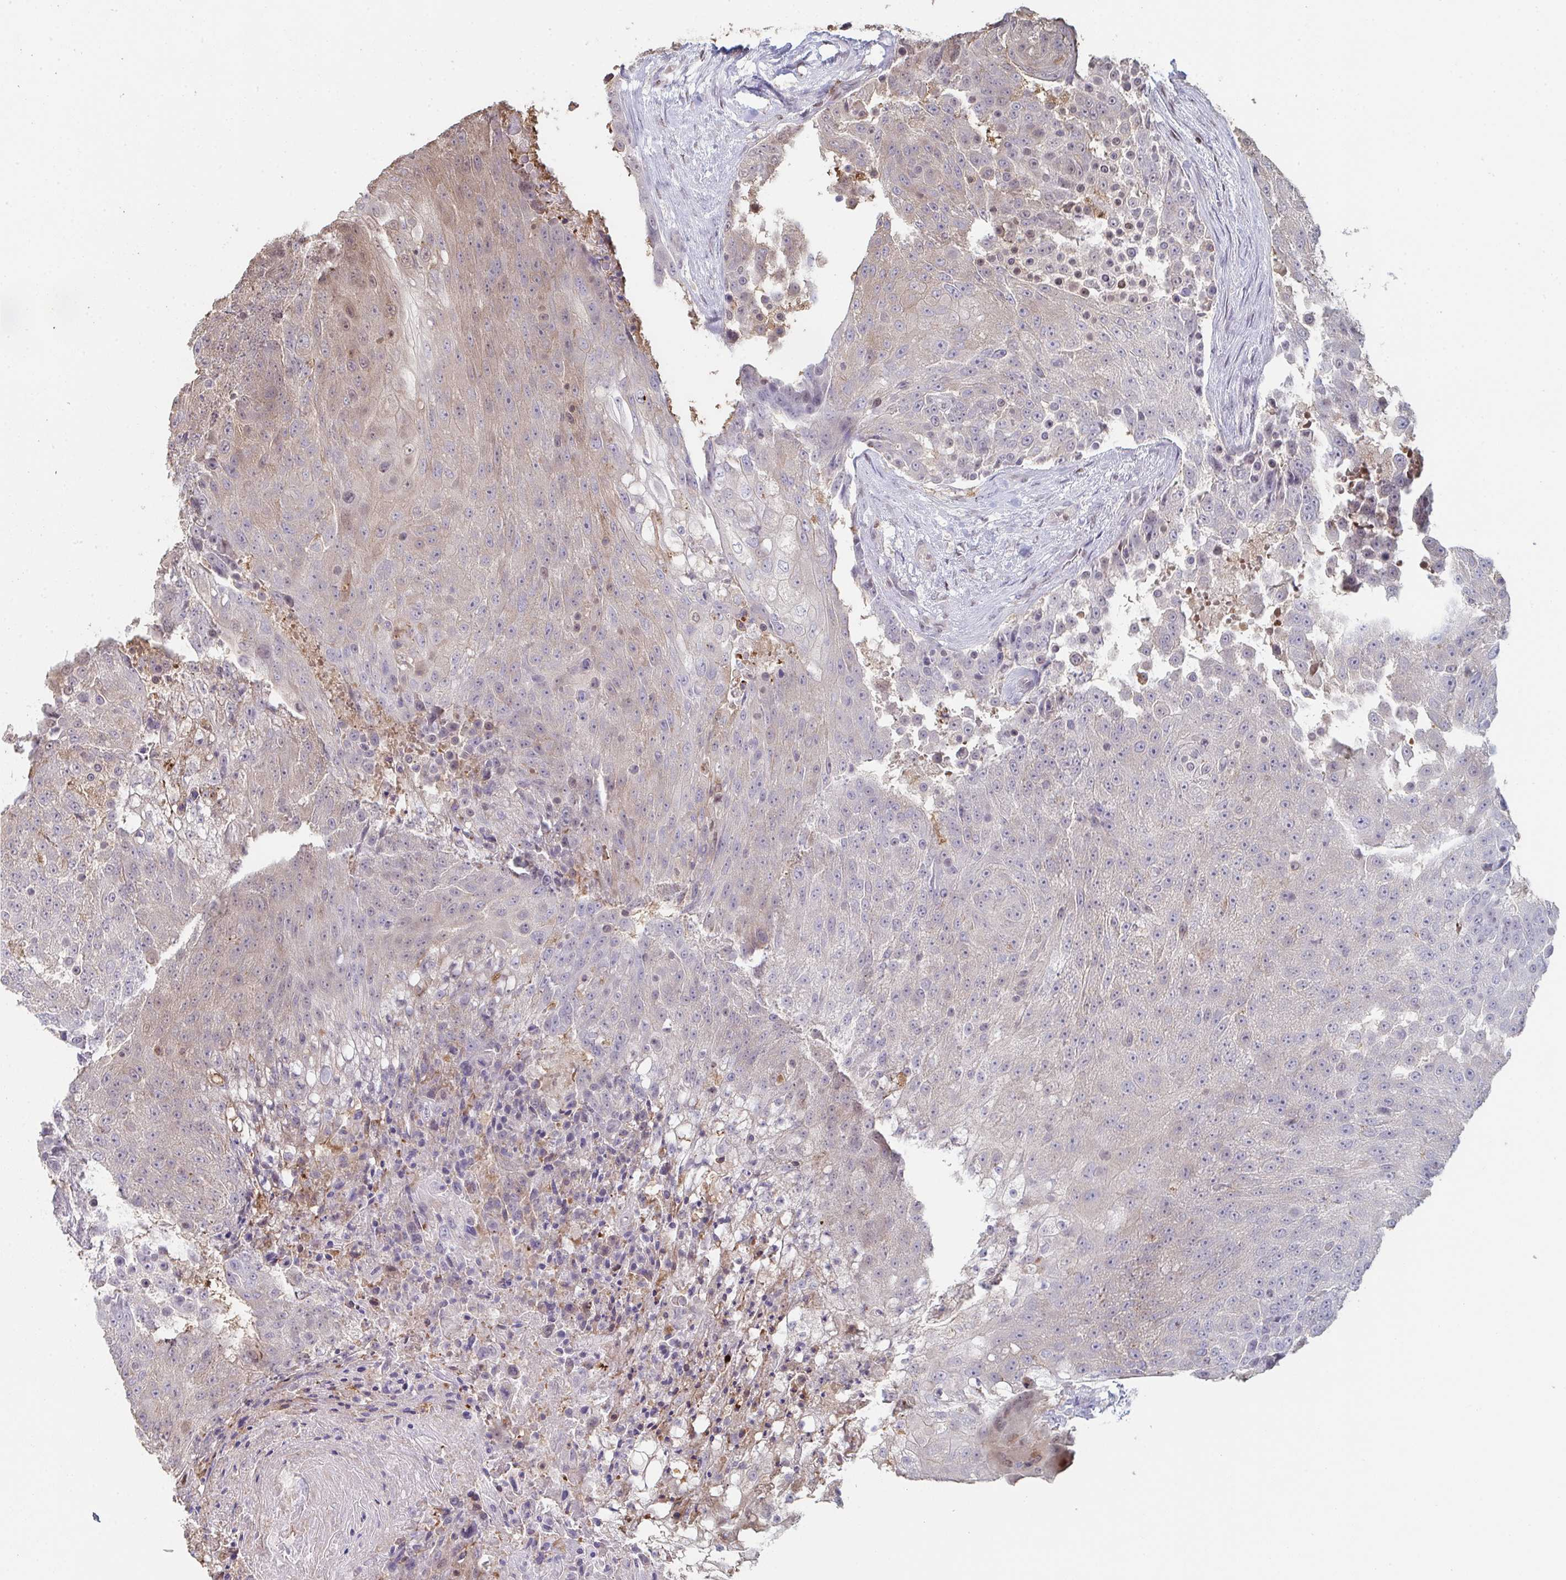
{"staining": {"intensity": "weak", "quantity": "<25%", "location": "cytoplasmic/membranous,nuclear"}, "tissue": "urothelial cancer", "cell_type": "Tumor cells", "image_type": "cancer", "snomed": [{"axis": "morphology", "description": "Urothelial carcinoma, High grade"}, {"axis": "topography", "description": "Urinary bladder"}], "caption": "High magnification brightfield microscopy of urothelial cancer stained with DAB (brown) and counterstained with hematoxylin (blue): tumor cells show no significant expression.", "gene": "ACD", "patient": {"sex": "female", "age": 63}}